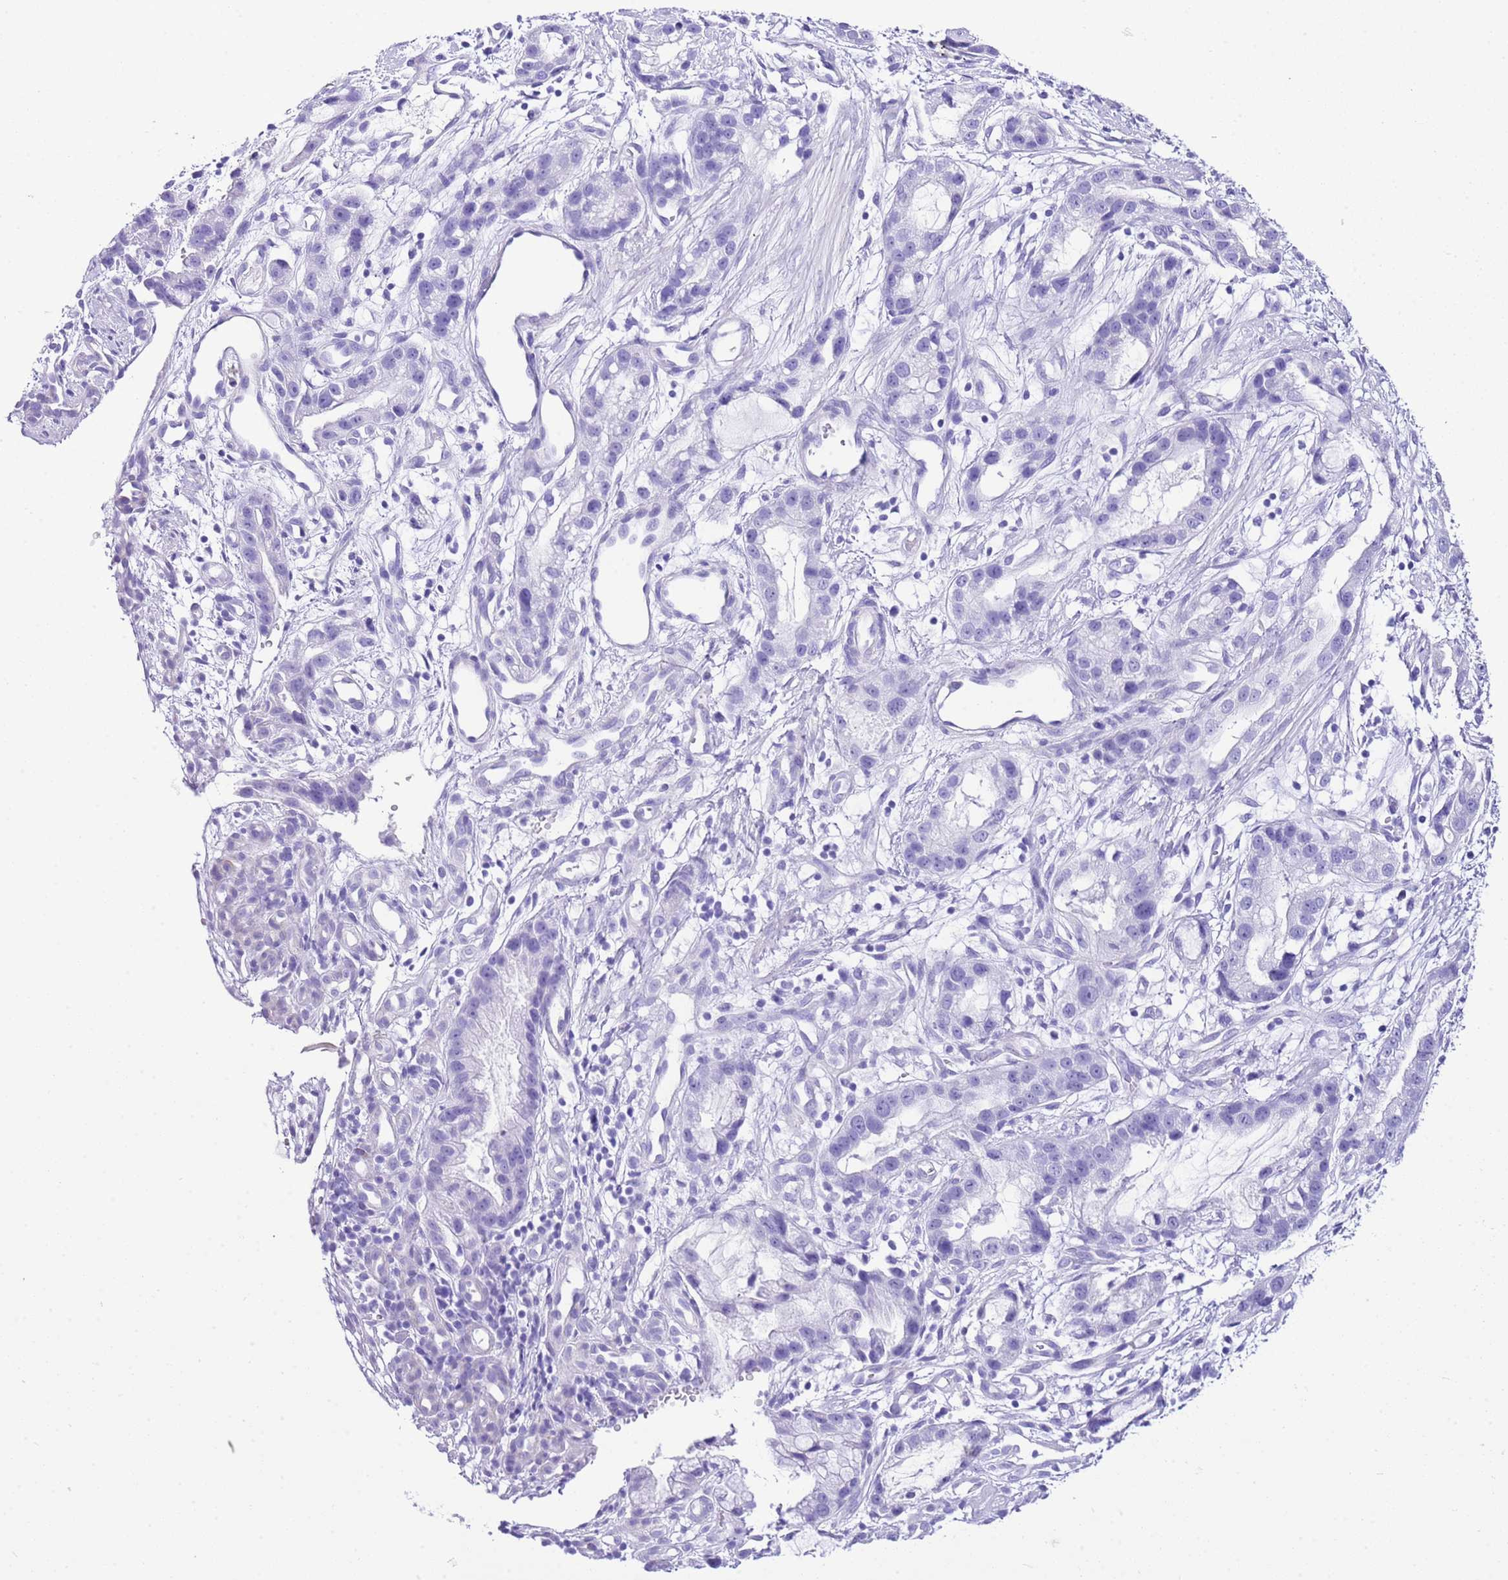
{"staining": {"intensity": "negative", "quantity": "none", "location": "none"}, "tissue": "stomach cancer", "cell_type": "Tumor cells", "image_type": "cancer", "snomed": [{"axis": "morphology", "description": "Adenocarcinoma, NOS"}, {"axis": "topography", "description": "Stomach"}], "caption": "Immunohistochemistry (IHC) of human stomach cancer displays no expression in tumor cells.", "gene": "KCNC1", "patient": {"sex": "male", "age": 55}}